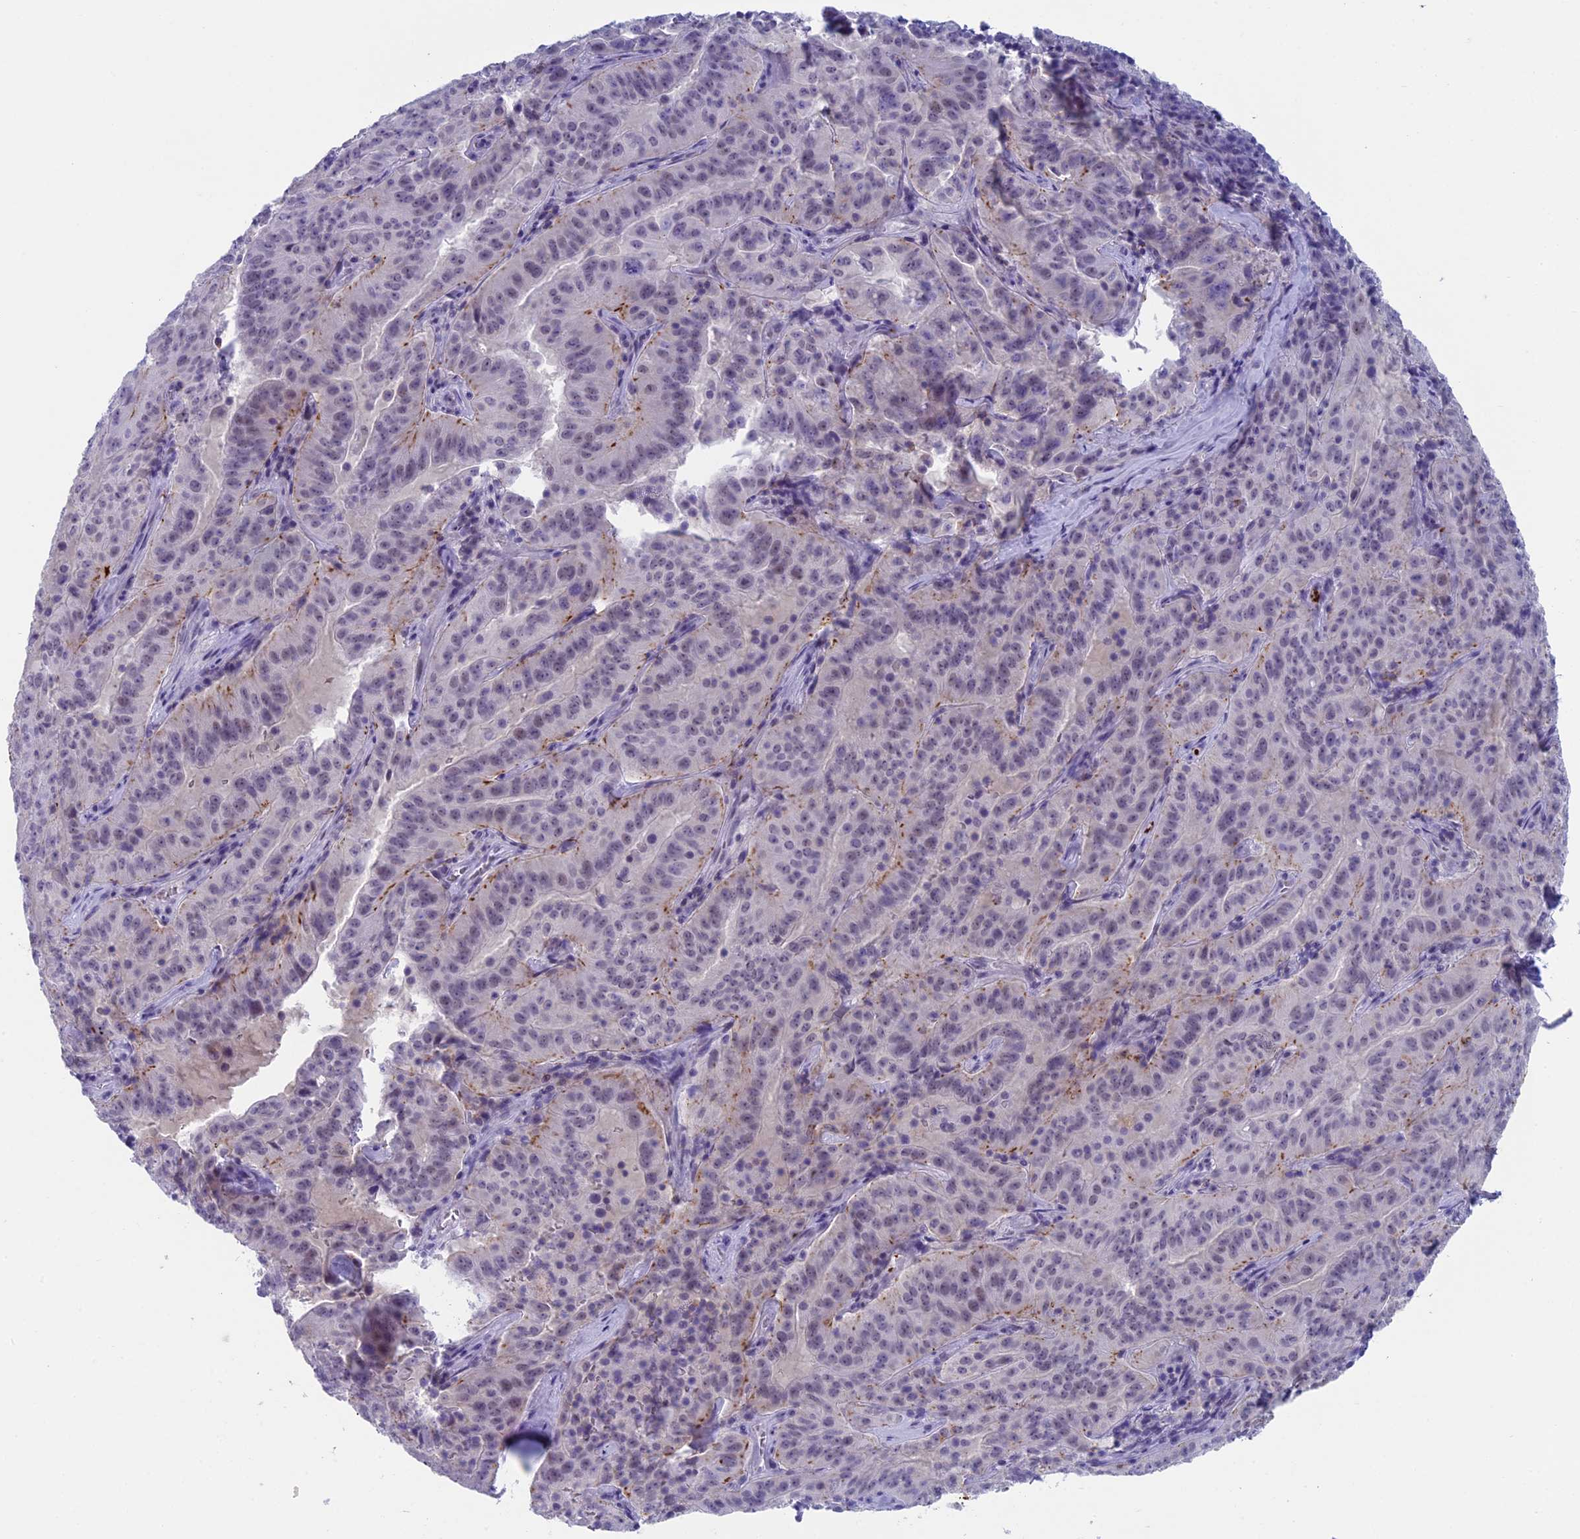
{"staining": {"intensity": "moderate", "quantity": "<25%", "location": "cytoplasmic/membranous"}, "tissue": "pancreatic cancer", "cell_type": "Tumor cells", "image_type": "cancer", "snomed": [{"axis": "morphology", "description": "Adenocarcinoma, NOS"}, {"axis": "topography", "description": "Pancreas"}], "caption": "Protein expression by IHC displays moderate cytoplasmic/membranous positivity in about <25% of tumor cells in pancreatic cancer.", "gene": "AIFM2", "patient": {"sex": "male", "age": 63}}